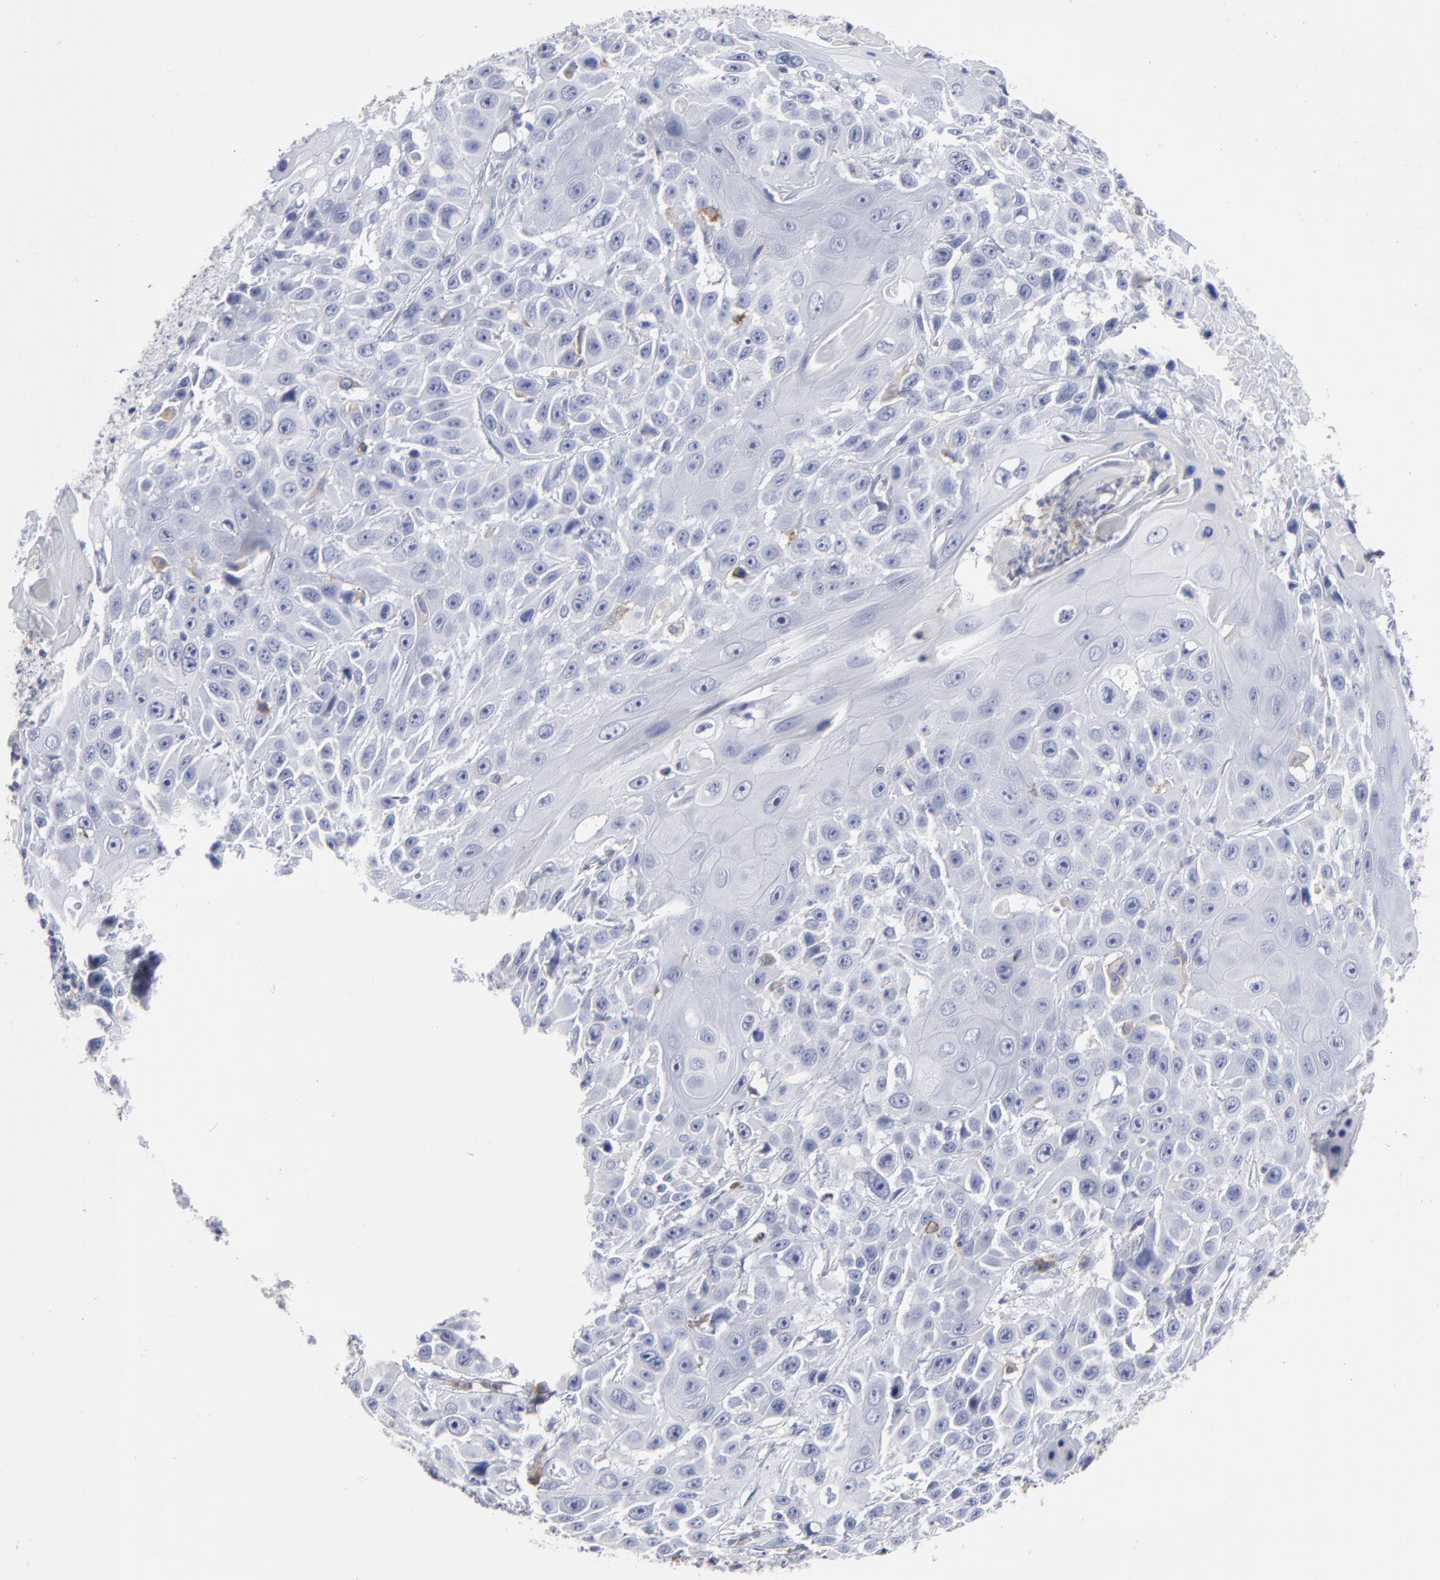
{"staining": {"intensity": "negative", "quantity": "none", "location": "none"}, "tissue": "cervical cancer", "cell_type": "Tumor cells", "image_type": "cancer", "snomed": [{"axis": "morphology", "description": "Squamous cell carcinoma, NOS"}, {"axis": "topography", "description": "Cervix"}], "caption": "Tumor cells are negative for protein expression in human cervical cancer (squamous cell carcinoma).", "gene": "LAT2", "patient": {"sex": "female", "age": 39}}